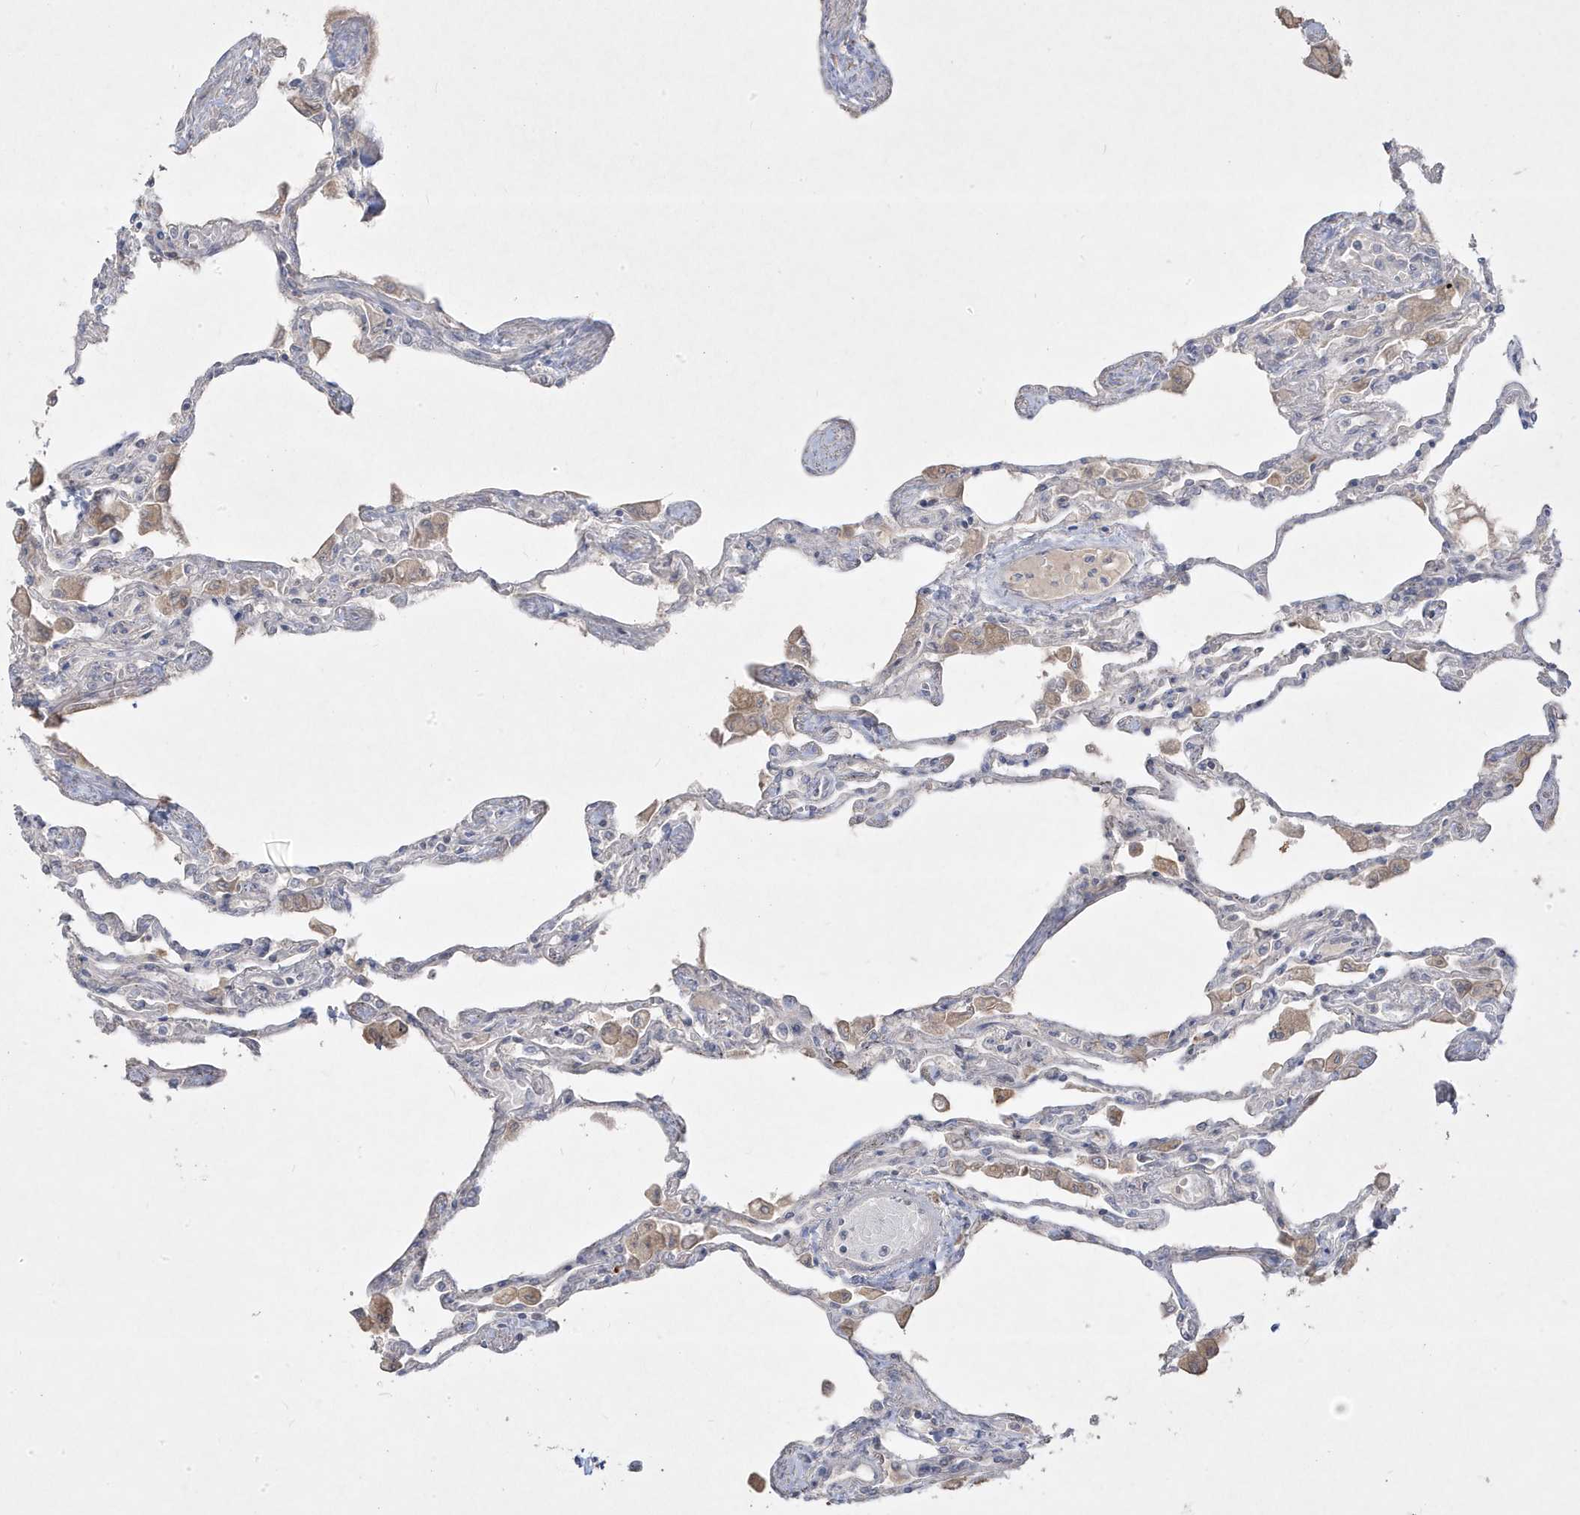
{"staining": {"intensity": "negative", "quantity": "none", "location": "none"}, "tissue": "lung", "cell_type": "Alveolar cells", "image_type": "normal", "snomed": [{"axis": "morphology", "description": "Normal tissue, NOS"}, {"axis": "topography", "description": "Bronchus"}, {"axis": "topography", "description": "Lung"}], "caption": "A high-resolution photomicrograph shows immunohistochemistry (IHC) staining of unremarkable lung, which exhibits no significant expression in alveolar cells.", "gene": "RGL4", "patient": {"sex": "female", "age": 49}}